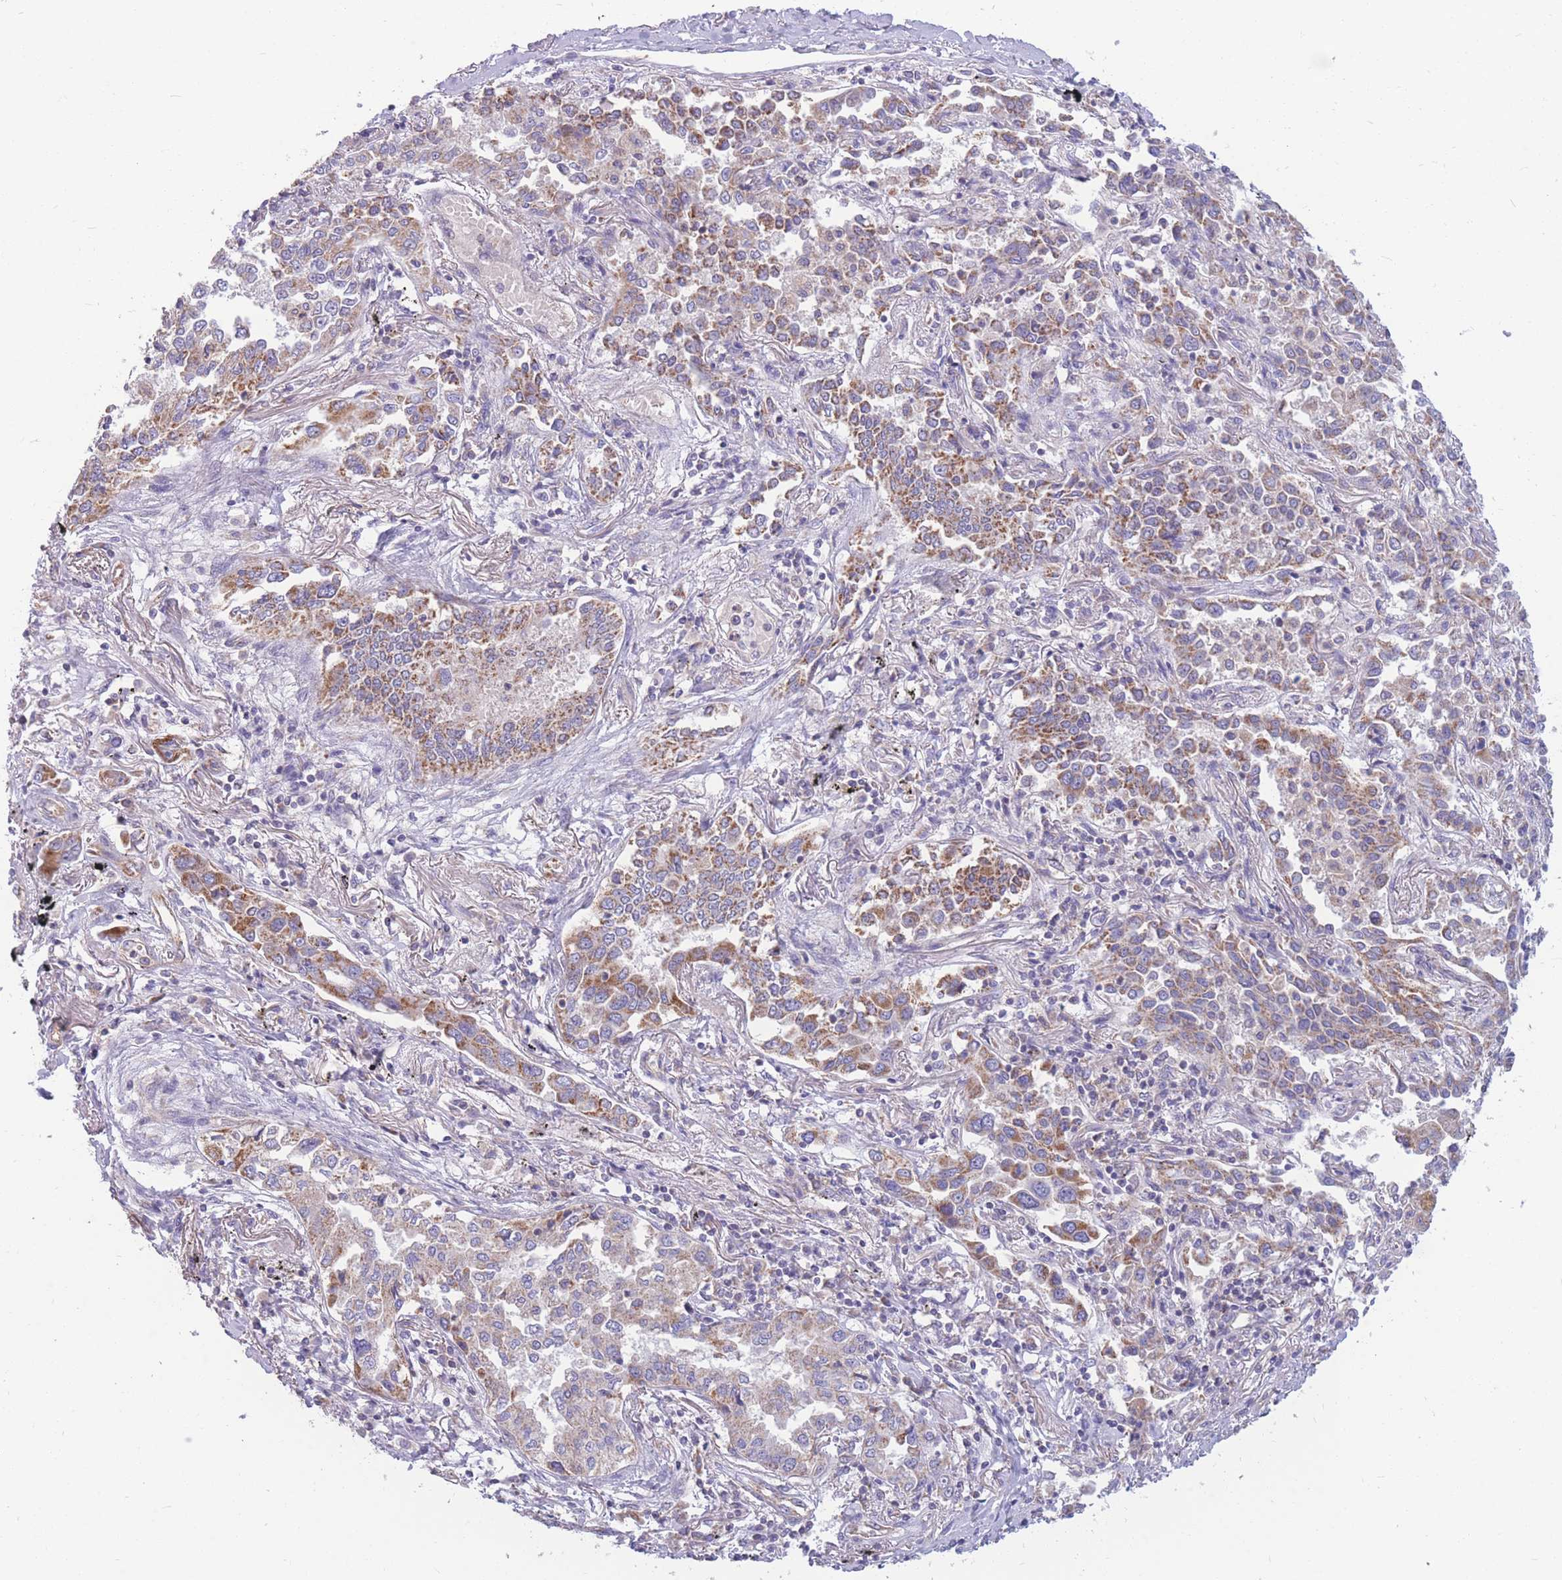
{"staining": {"intensity": "moderate", "quantity": ">75%", "location": "cytoplasmic/membranous"}, "tissue": "lung cancer", "cell_type": "Tumor cells", "image_type": "cancer", "snomed": [{"axis": "morphology", "description": "Adenocarcinoma, NOS"}, {"axis": "topography", "description": "Lung"}], "caption": "DAB (3,3'-diaminobenzidine) immunohistochemical staining of lung cancer (adenocarcinoma) reveals moderate cytoplasmic/membranous protein staining in about >75% of tumor cells. (Stains: DAB in brown, nuclei in blue, Microscopy: brightfield microscopy at high magnification).", "gene": "MRPS9", "patient": {"sex": "male", "age": 67}}